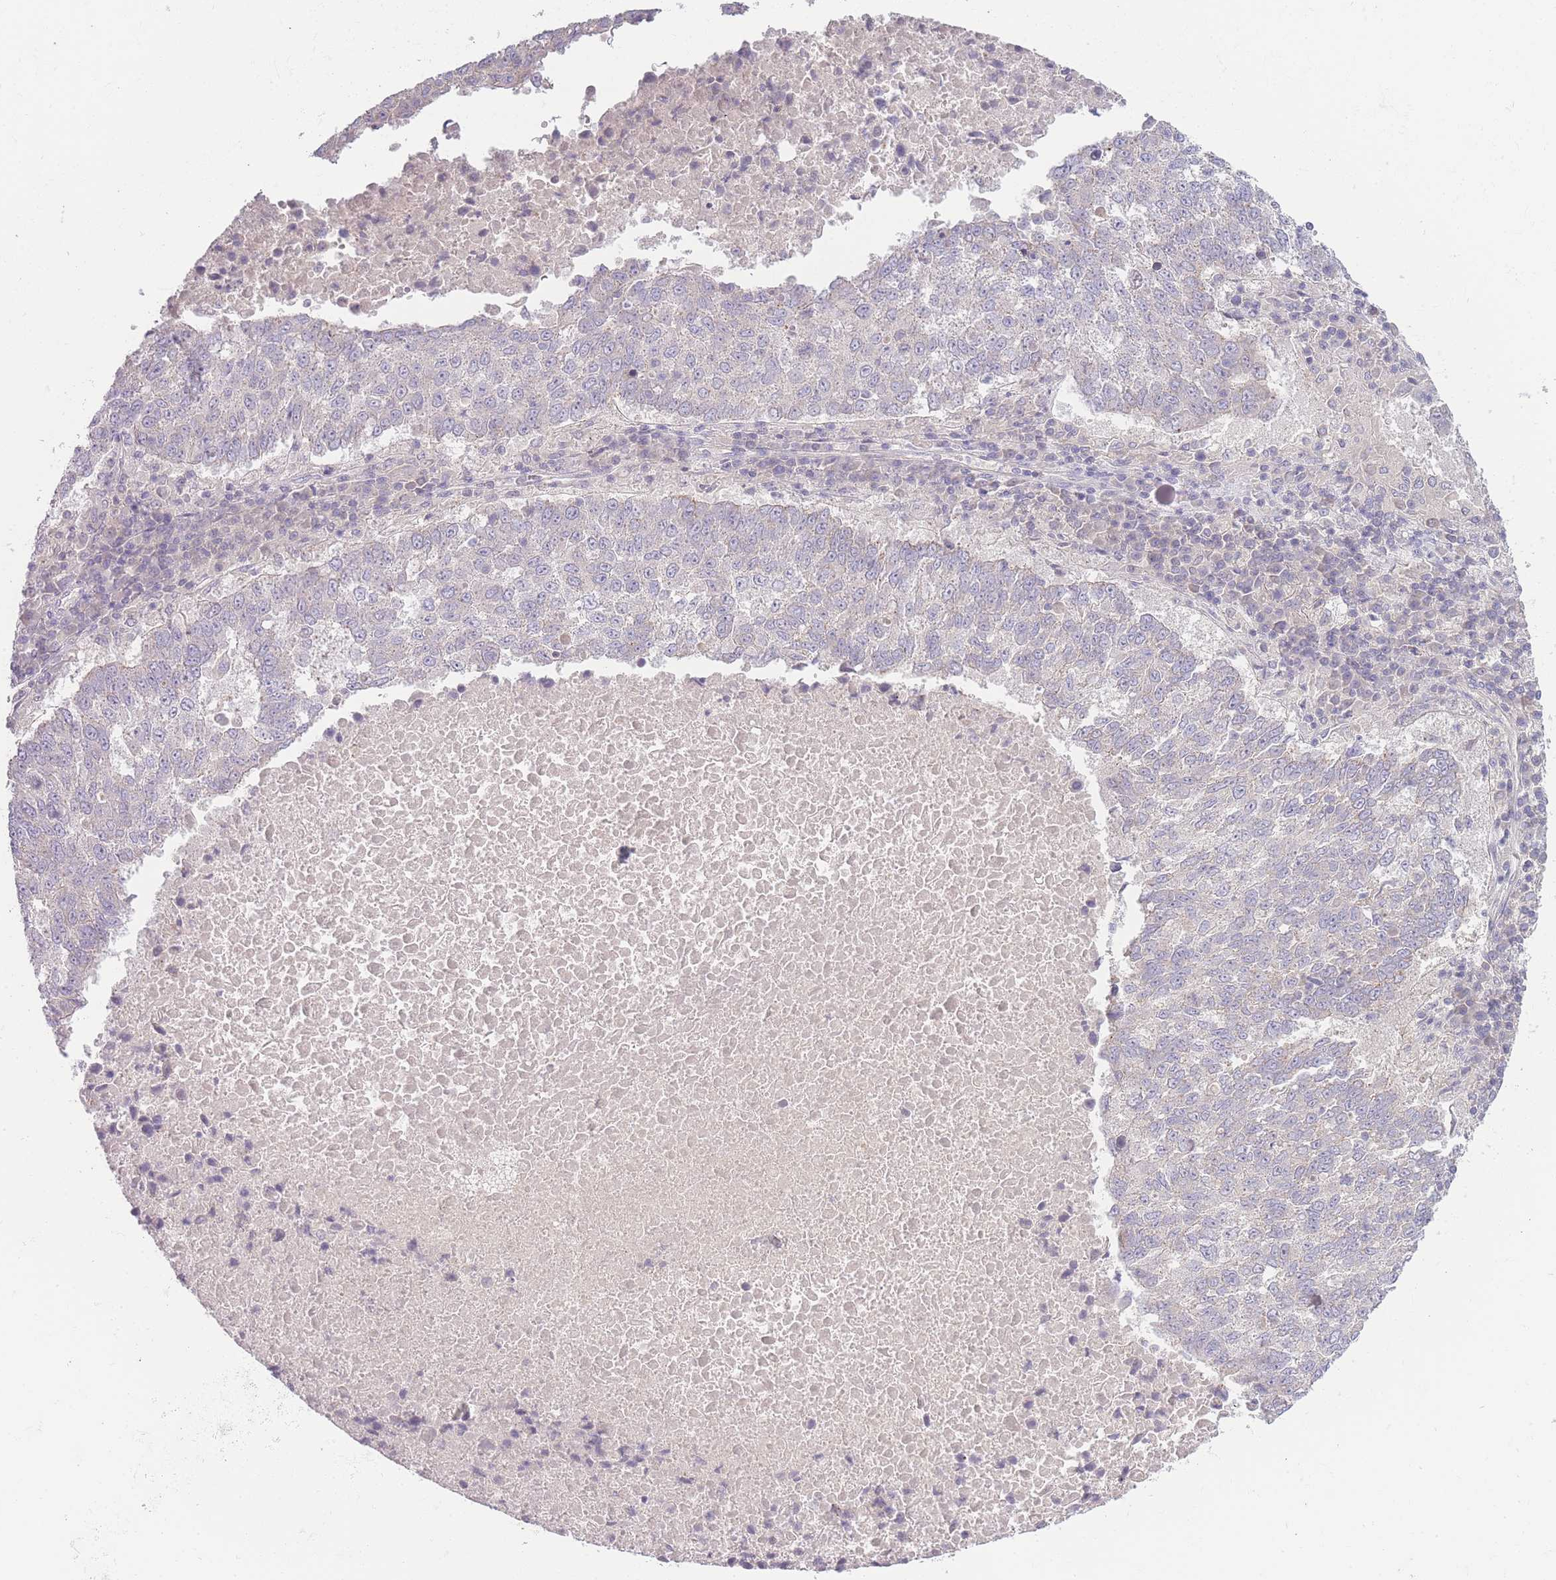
{"staining": {"intensity": "negative", "quantity": "none", "location": "none"}, "tissue": "lung cancer", "cell_type": "Tumor cells", "image_type": "cancer", "snomed": [{"axis": "morphology", "description": "Squamous cell carcinoma, NOS"}, {"axis": "topography", "description": "Lung"}], "caption": "Immunohistochemistry (IHC) image of human squamous cell carcinoma (lung) stained for a protein (brown), which reveals no positivity in tumor cells. (DAB immunohistochemistry (IHC) visualized using brightfield microscopy, high magnification).", "gene": "SPHKAP", "patient": {"sex": "male", "age": 73}}